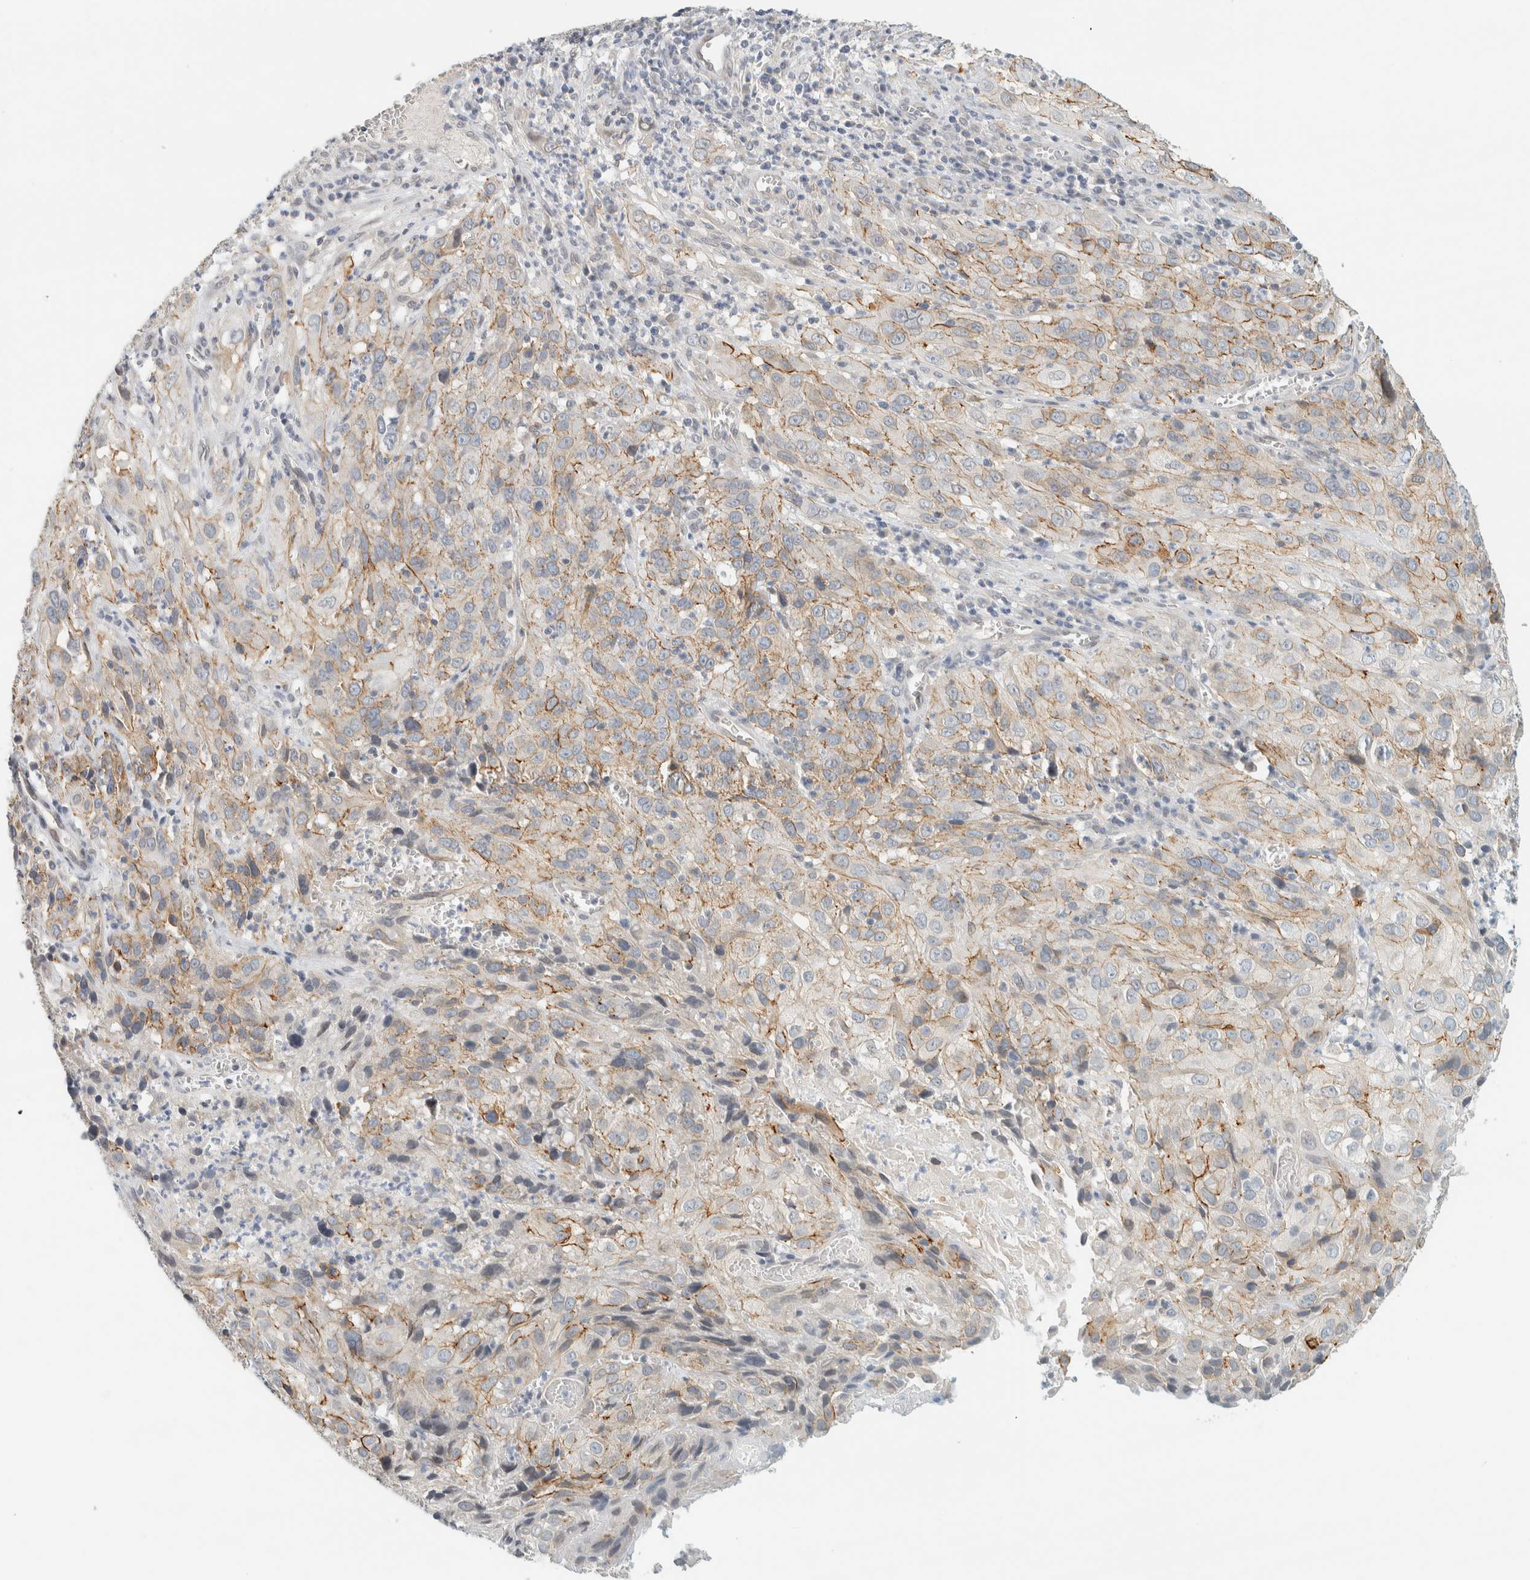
{"staining": {"intensity": "weak", "quantity": "25%-75%", "location": "cytoplasmic/membranous"}, "tissue": "cervical cancer", "cell_type": "Tumor cells", "image_type": "cancer", "snomed": [{"axis": "morphology", "description": "Squamous cell carcinoma, NOS"}, {"axis": "topography", "description": "Cervix"}], "caption": "An image of cervical cancer stained for a protein reveals weak cytoplasmic/membranous brown staining in tumor cells.", "gene": "C1QTNF12", "patient": {"sex": "female", "age": 32}}